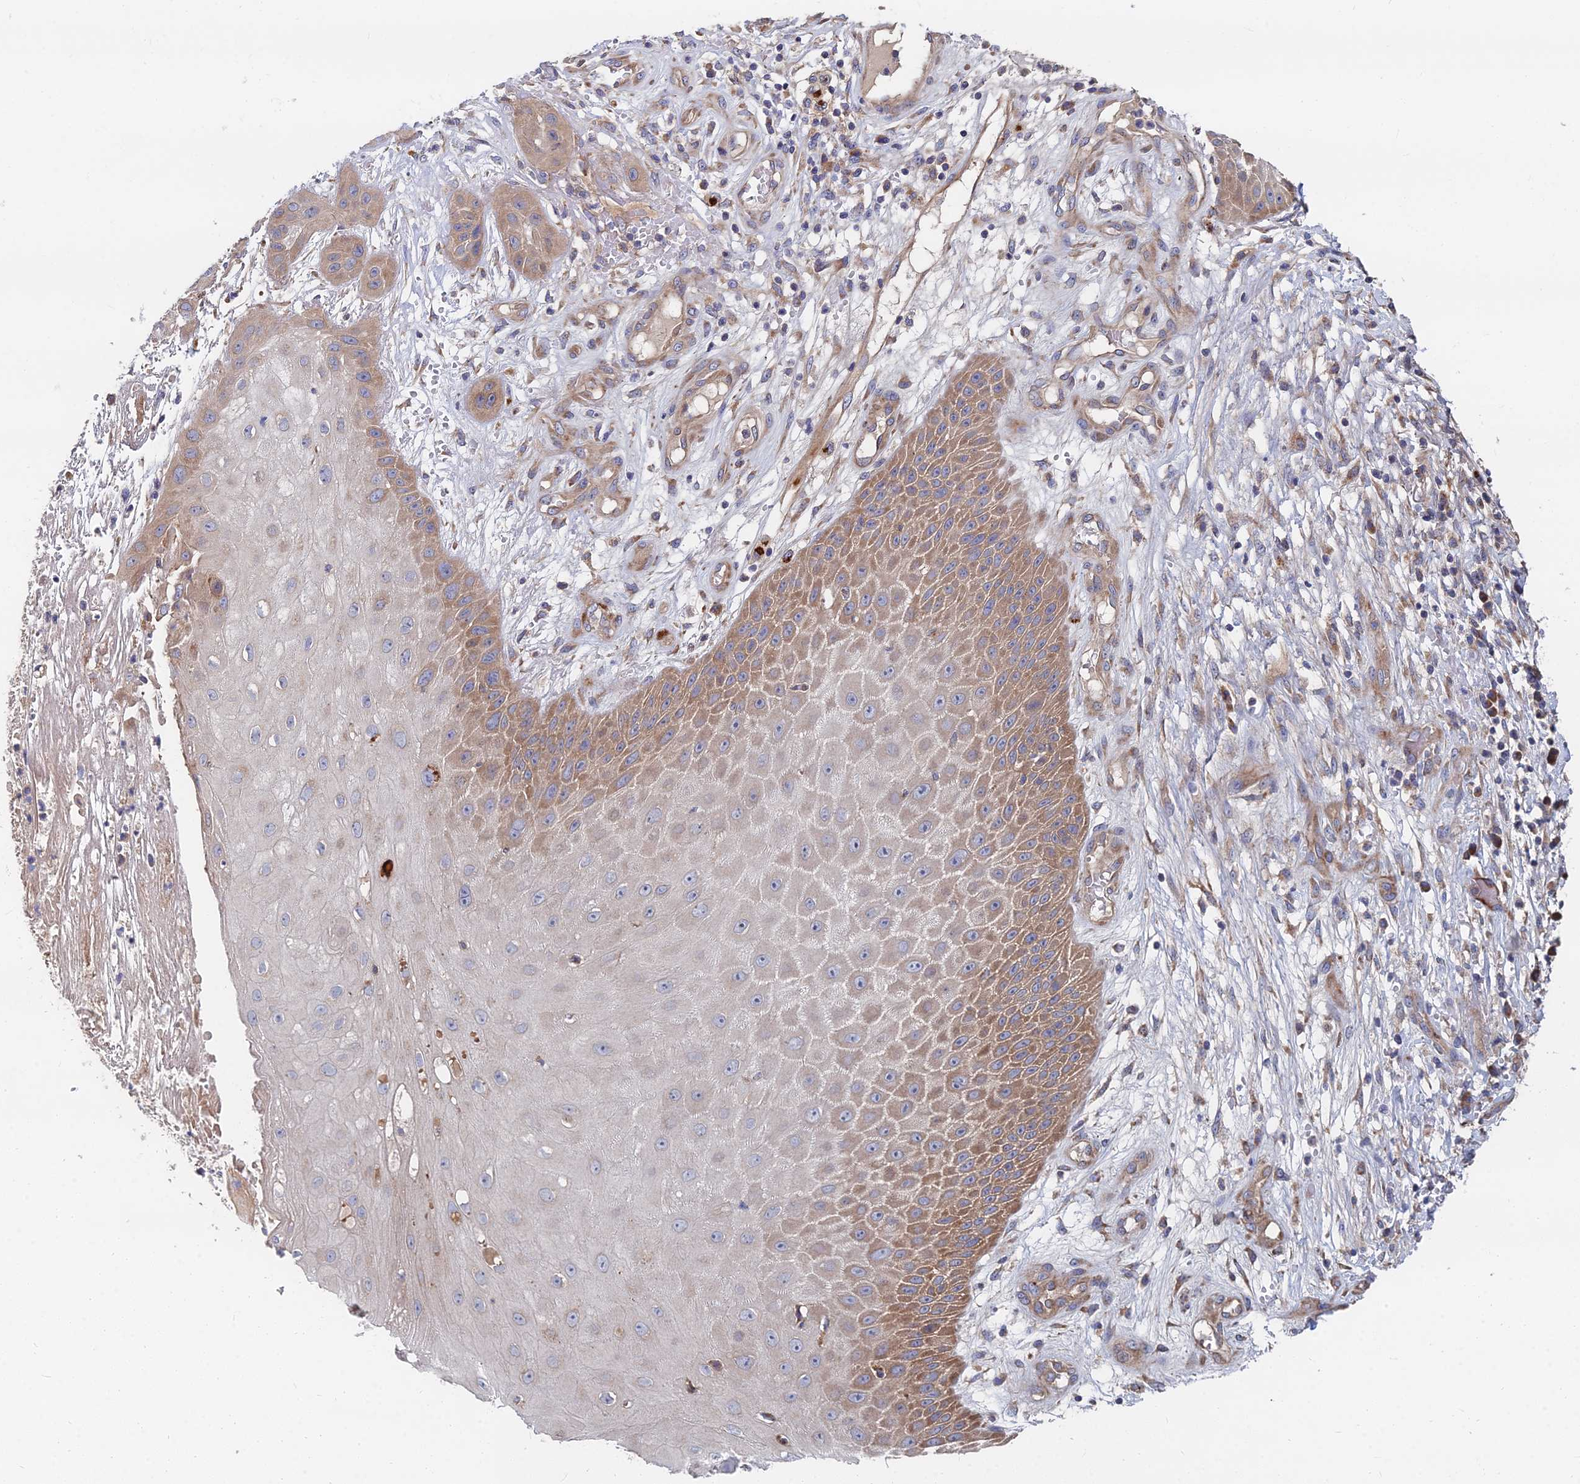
{"staining": {"intensity": "moderate", "quantity": "25%-75%", "location": "cytoplasmic/membranous"}, "tissue": "skin cancer", "cell_type": "Tumor cells", "image_type": "cancer", "snomed": [{"axis": "morphology", "description": "Squamous cell carcinoma, NOS"}, {"axis": "topography", "description": "Skin"}], "caption": "Squamous cell carcinoma (skin) tissue exhibits moderate cytoplasmic/membranous positivity in approximately 25%-75% of tumor cells", "gene": "CCZ1", "patient": {"sex": "male", "age": 70}}